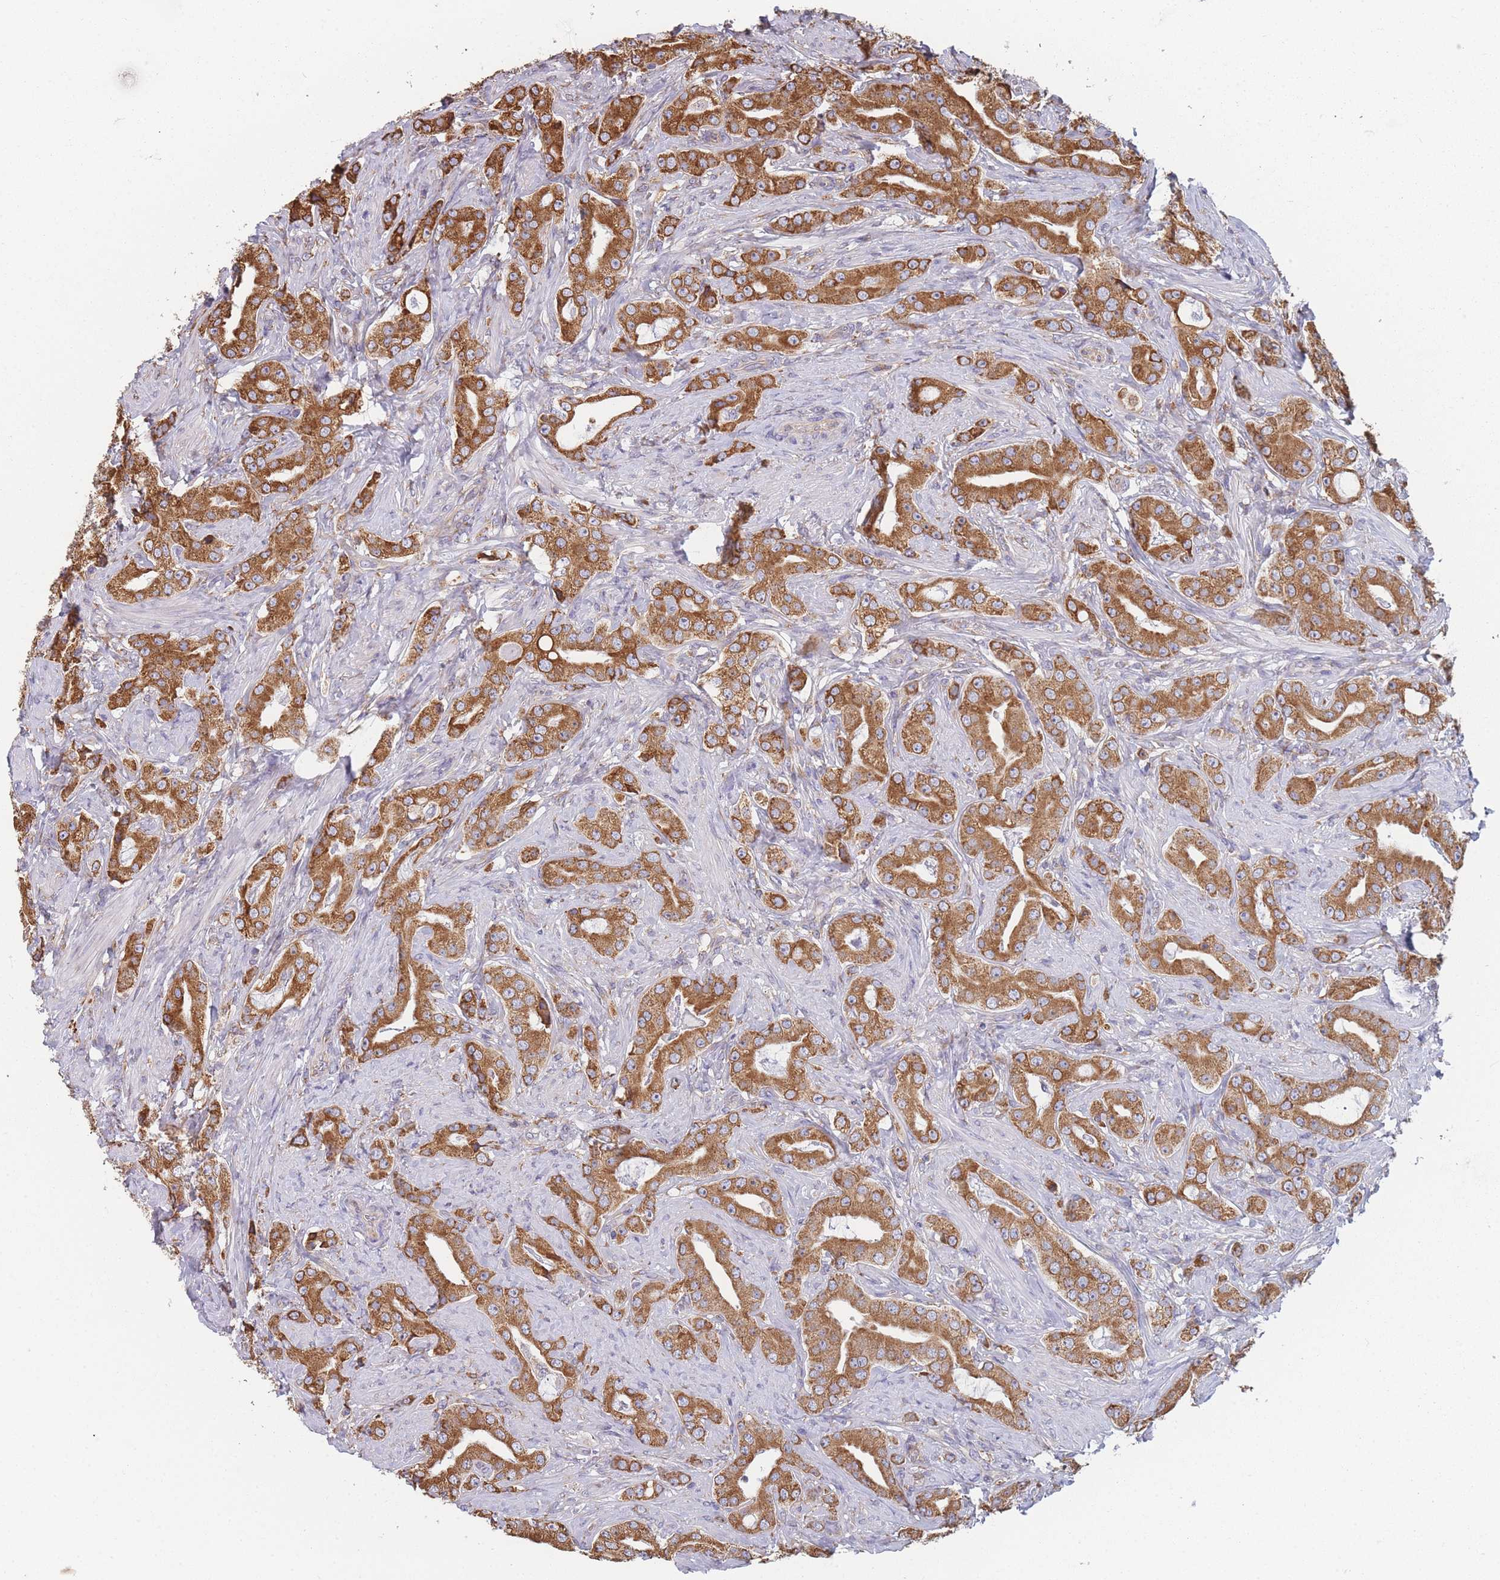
{"staining": {"intensity": "strong", "quantity": ">75%", "location": "cytoplasmic/membranous"}, "tissue": "prostate cancer", "cell_type": "Tumor cells", "image_type": "cancer", "snomed": [{"axis": "morphology", "description": "Adenocarcinoma, High grade"}, {"axis": "topography", "description": "Prostate"}], "caption": "DAB immunohistochemical staining of human prostate cancer displays strong cytoplasmic/membranous protein positivity in about >75% of tumor cells. The staining is performed using DAB (3,3'-diaminobenzidine) brown chromogen to label protein expression. The nuclei are counter-stained blue using hematoxylin.", "gene": "OR7C2", "patient": {"sex": "male", "age": 63}}